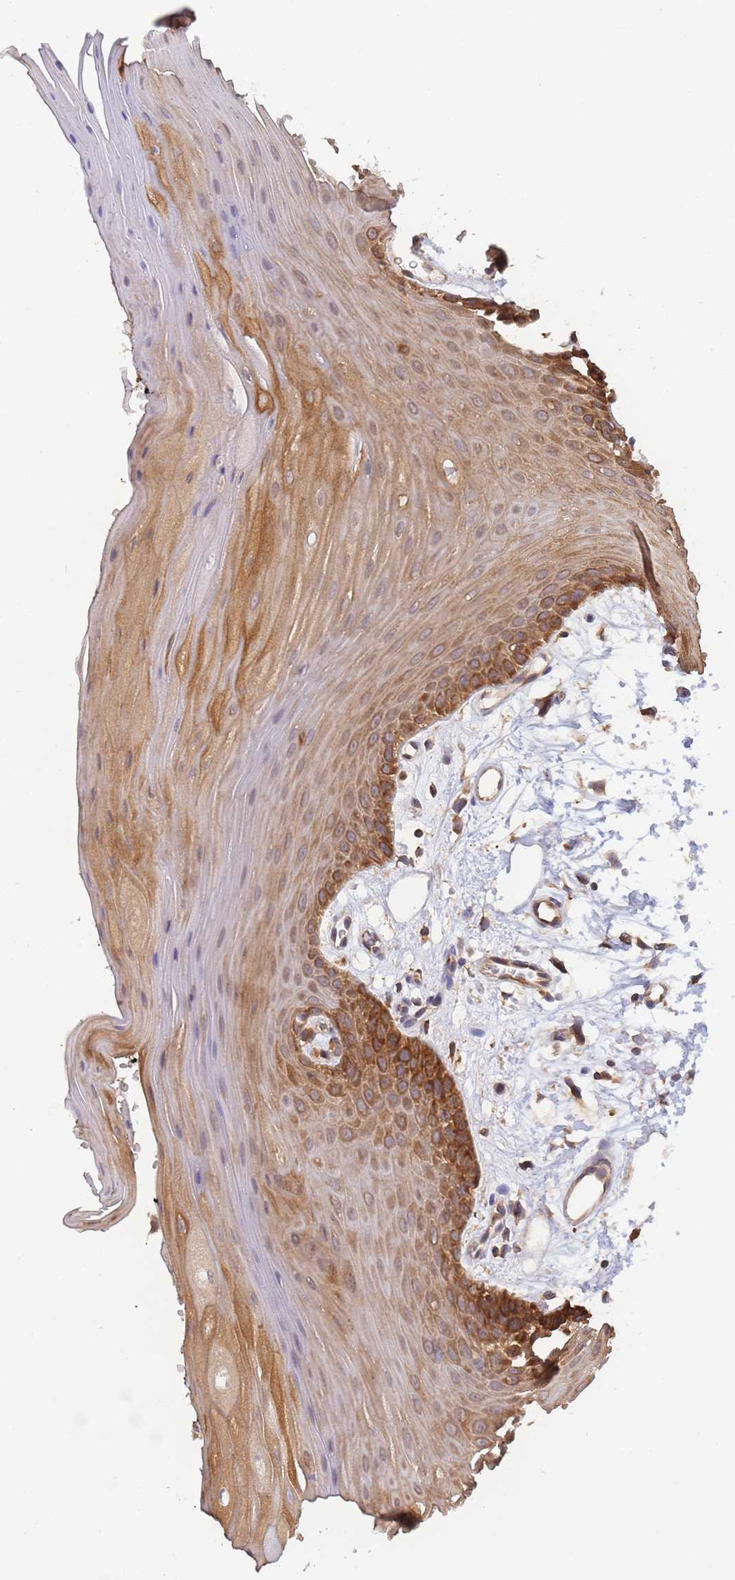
{"staining": {"intensity": "moderate", "quantity": ">75%", "location": "cytoplasmic/membranous"}, "tissue": "oral mucosa", "cell_type": "Squamous epithelial cells", "image_type": "normal", "snomed": [{"axis": "morphology", "description": "Normal tissue, NOS"}, {"axis": "topography", "description": "Oral tissue"}, {"axis": "topography", "description": "Tounge, NOS"}], "caption": "Immunohistochemical staining of benign human oral mucosa exhibits medium levels of moderate cytoplasmic/membranous expression in about >75% of squamous epithelial cells. Immunohistochemistry (ihc) stains the protein of interest in brown and the nuclei are stained blue.", "gene": "SLC4A9", "patient": {"sex": "female", "age": 59}}